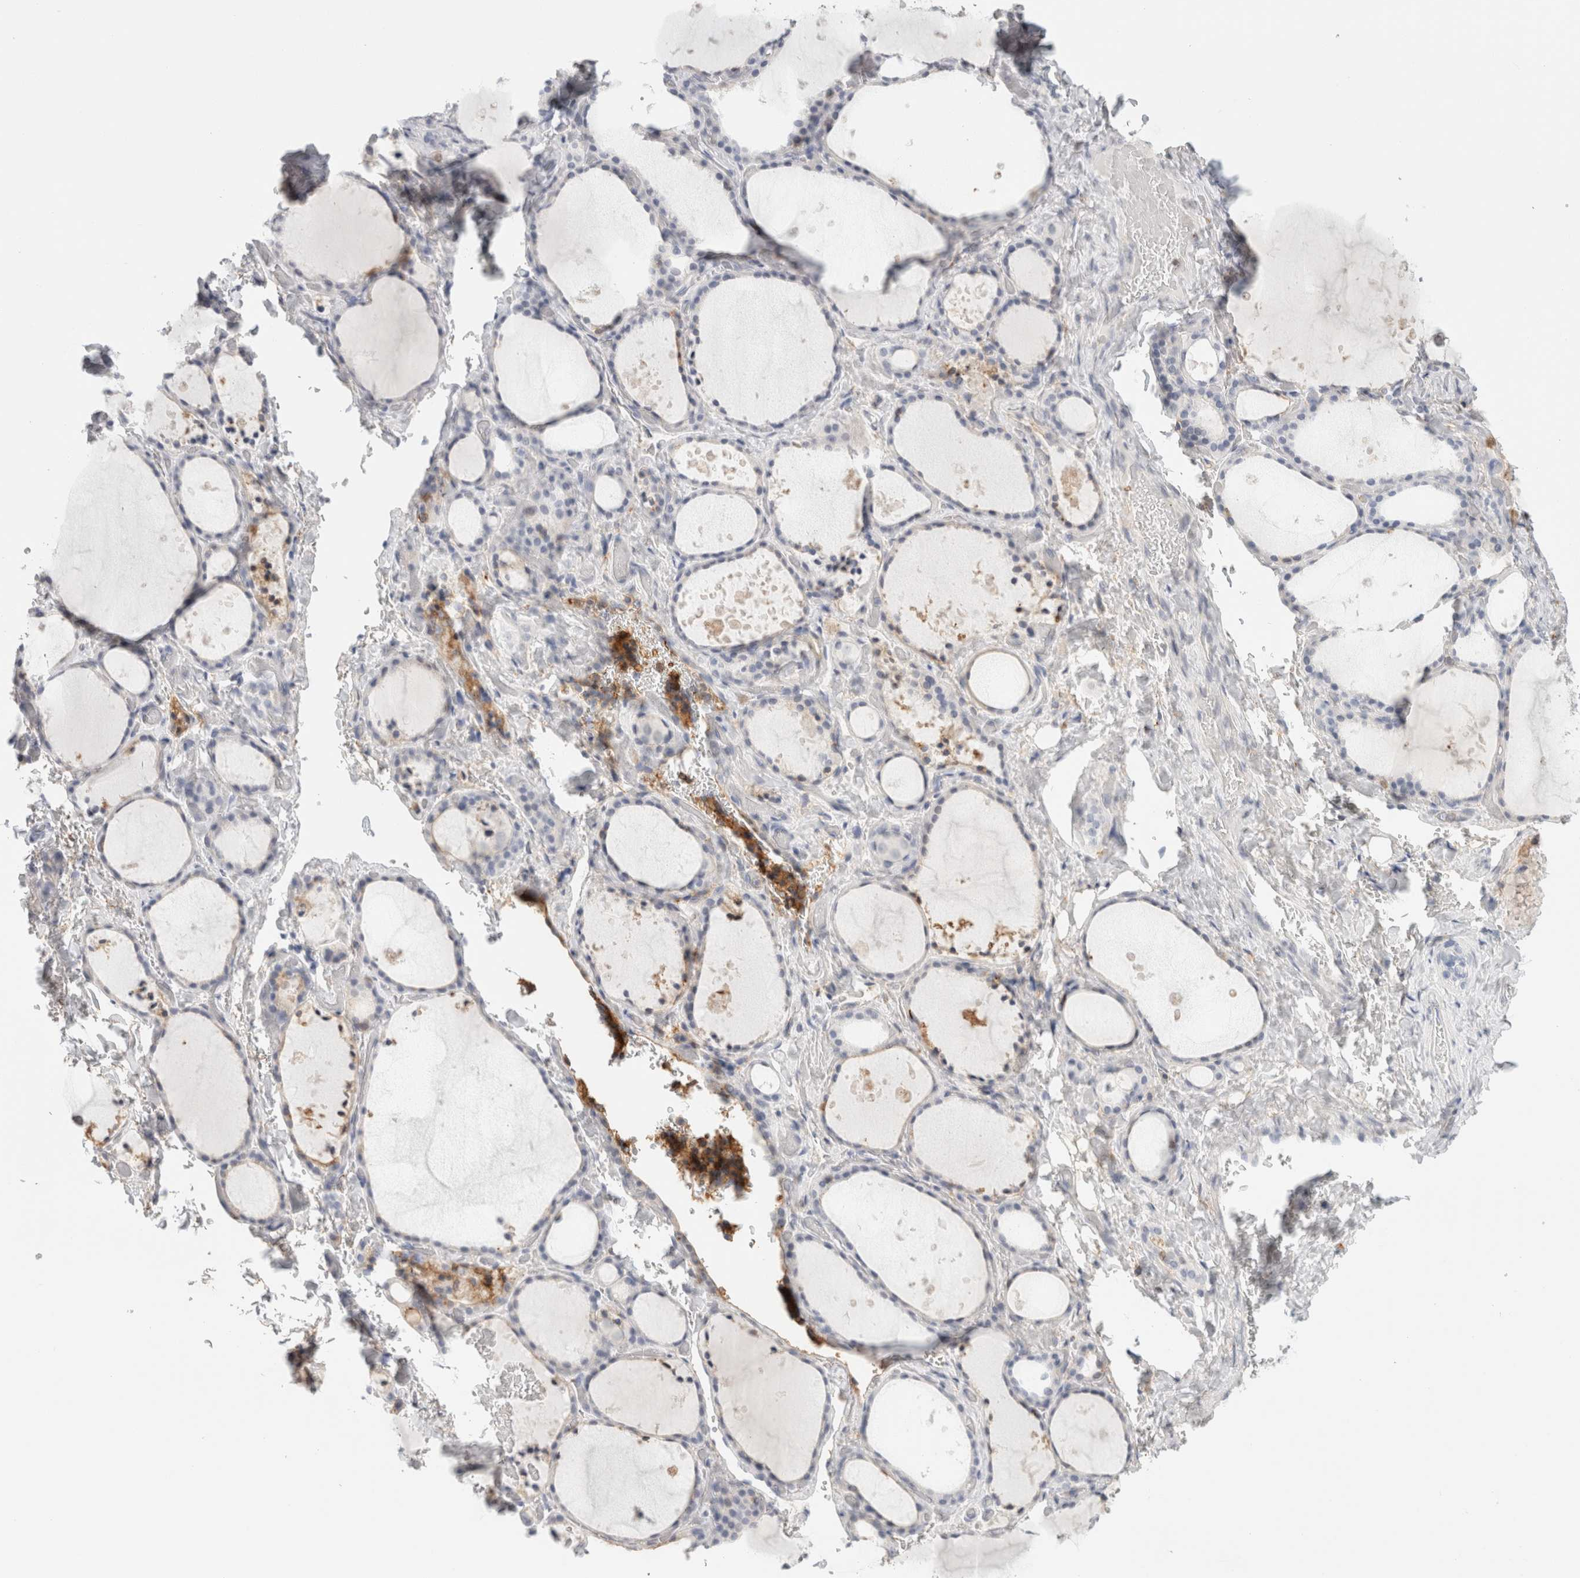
{"staining": {"intensity": "negative", "quantity": "none", "location": "none"}, "tissue": "thyroid gland", "cell_type": "Glandular cells", "image_type": "normal", "snomed": [{"axis": "morphology", "description": "Normal tissue, NOS"}, {"axis": "topography", "description": "Thyroid gland"}], "caption": "An immunohistochemistry (IHC) micrograph of unremarkable thyroid gland is shown. There is no staining in glandular cells of thyroid gland. (DAB (3,3'-diaminobenzidine) immunohistochemistry, high magnification).", "gene": "P2RY2", "patient": {"sex": "female", "age": 44}}